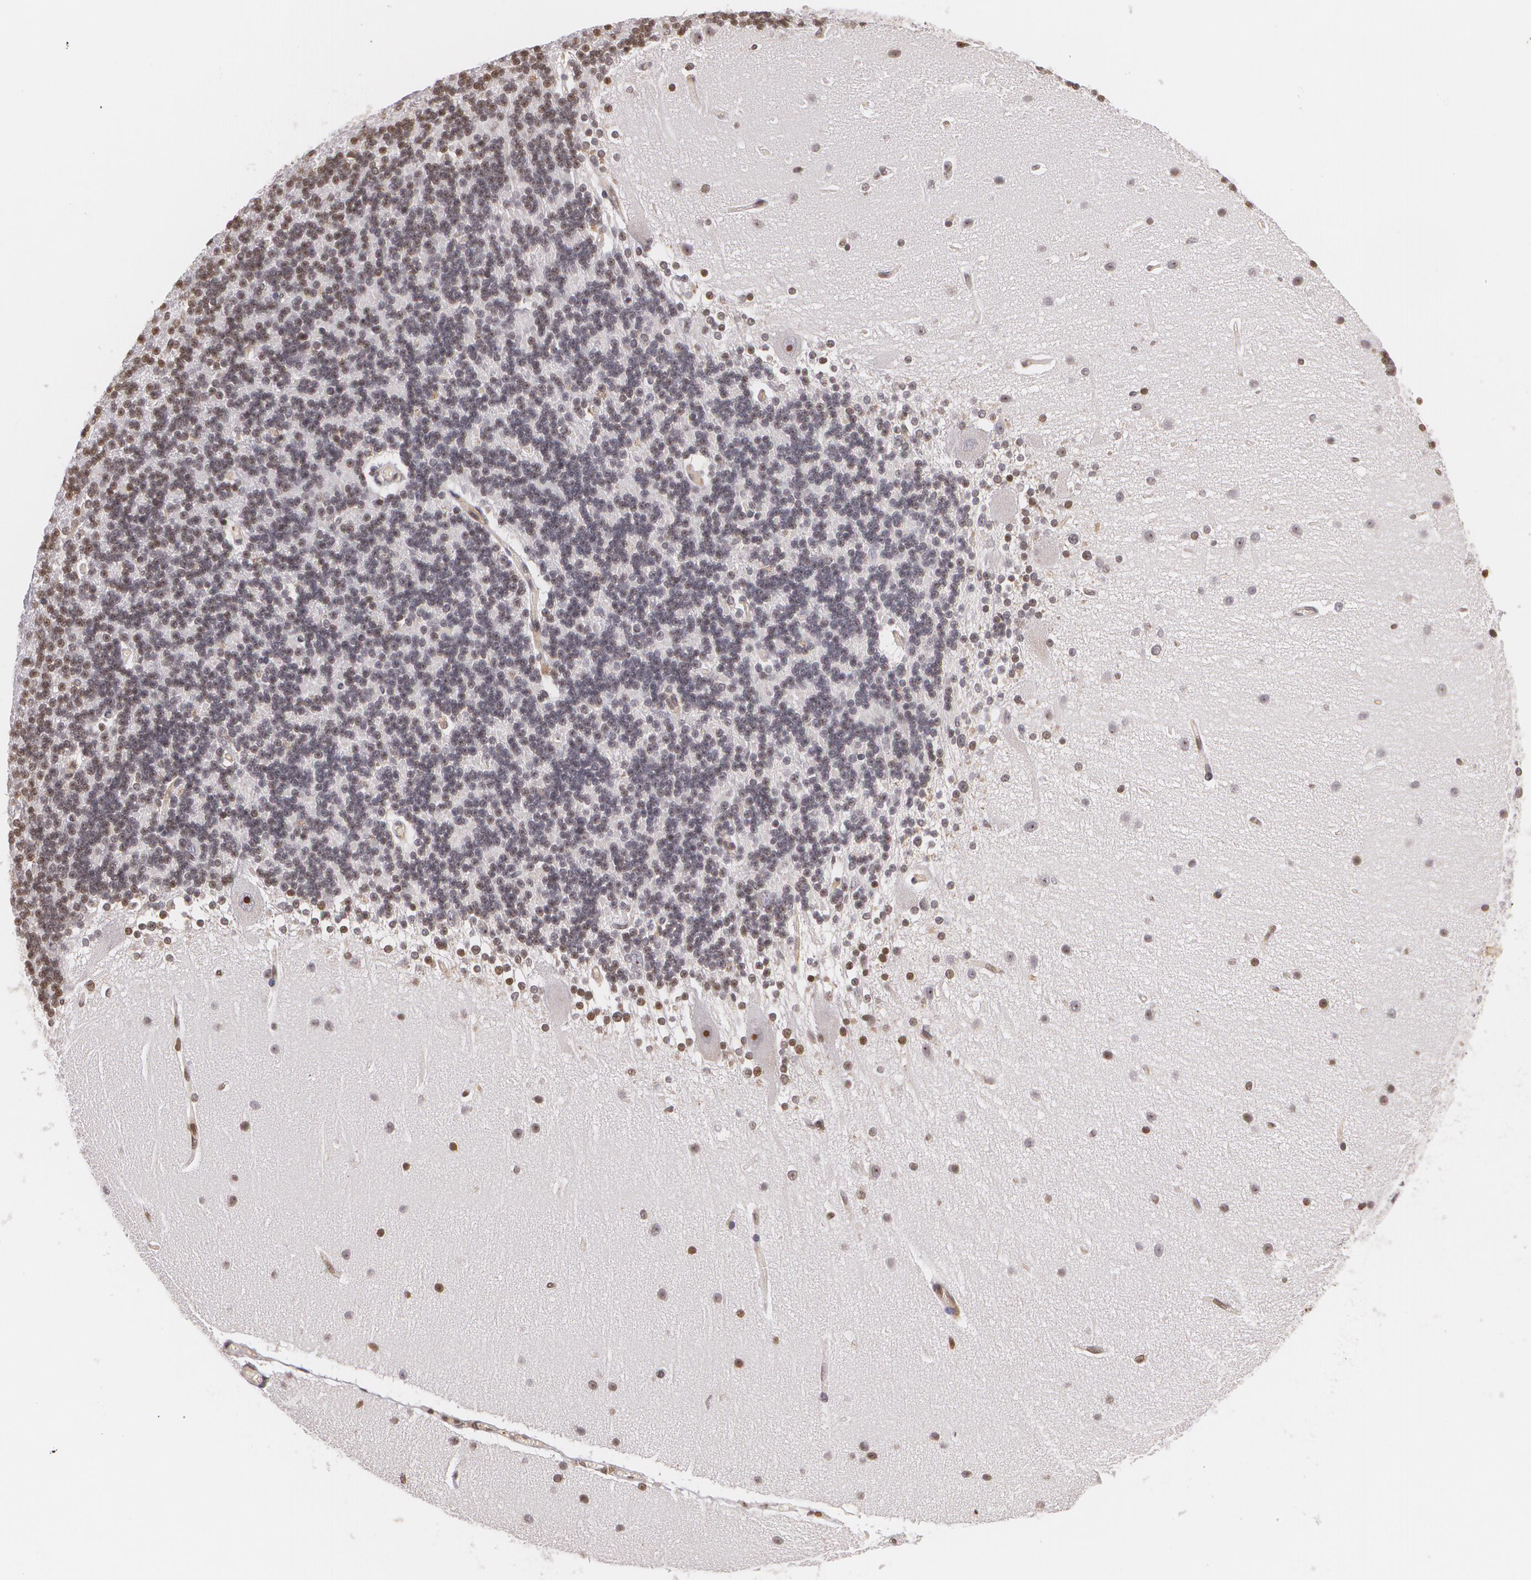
{"staining": {"intensity": "weak", "quantity": "<25%", "location": "nuclear"}, "tissue": "cerebellum", "cell_type": "Cells in granular layer", "image_type": "normal", "snomed": [{"axis": "morphology", "description": "Normal tissue, NOS"}, {"axis": "topography", "description": "Cerebellum"}], "caption": "Photomicrograph shows no significant protein positivity in cells in granular layer of unremarkable cerebellum.", "gene": "VAV3", "patient": {"sex": "female", "age": 54}}